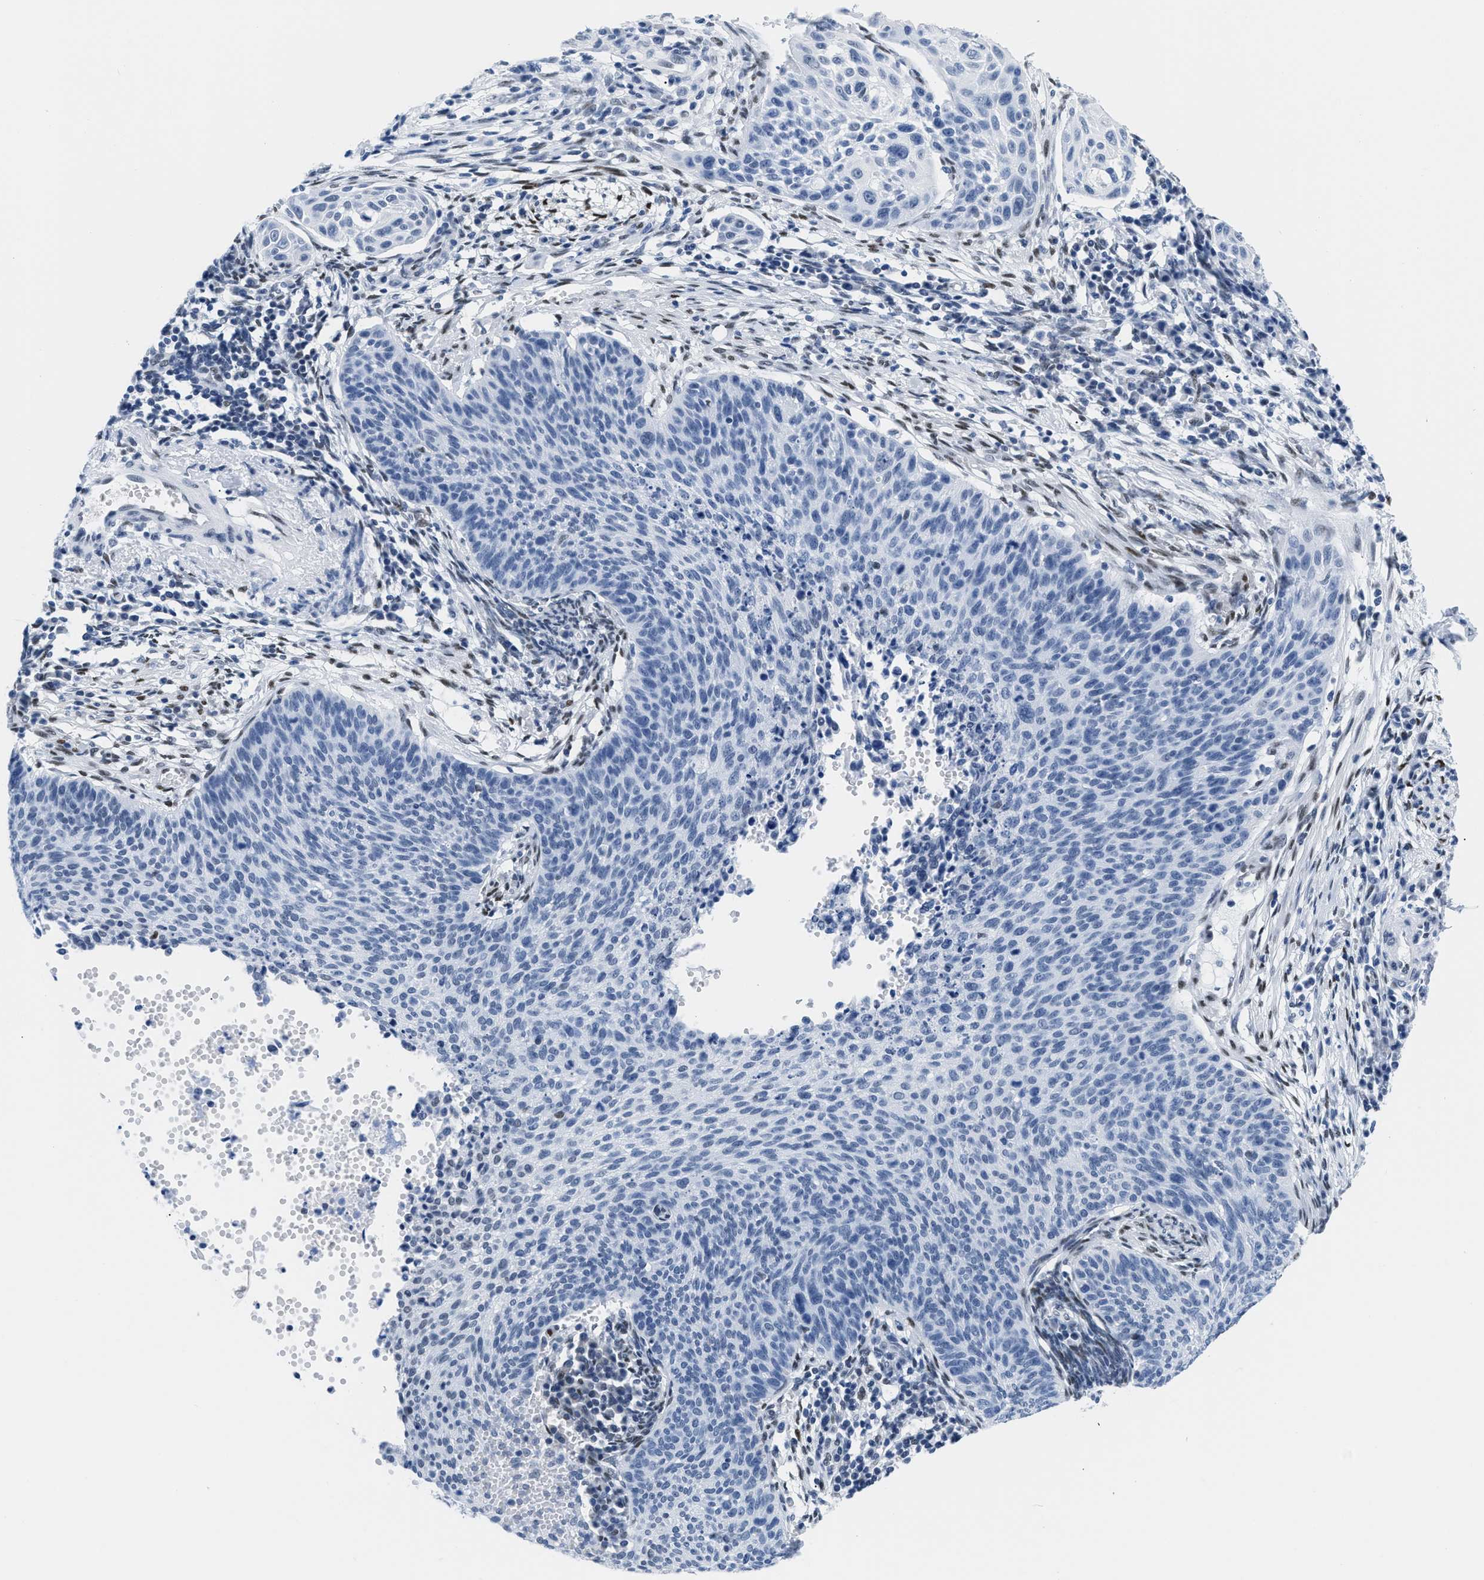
{"staining": {"intensity": "moderate", "quantity": "<25%", "location": "nuclear"}, "tissue": "cervical cancer", "cell_type": "Tumor cells", "image_type": "cancer", "snomed": [{"axis": "morphology", "description": "Squamous cell carcinoma, NOS"}, {"axis": "topography", "description": "Cervix"}], "caption": "Brown immunohistochemical staining in human cervical cancer shows moderate nuclear staining in about <25% of tumor cells. (DAB = brown stain, brightfield microscopy at high magnification).", "gene": "CTBP1", "patient": {"sex": "female", "age": 70}}